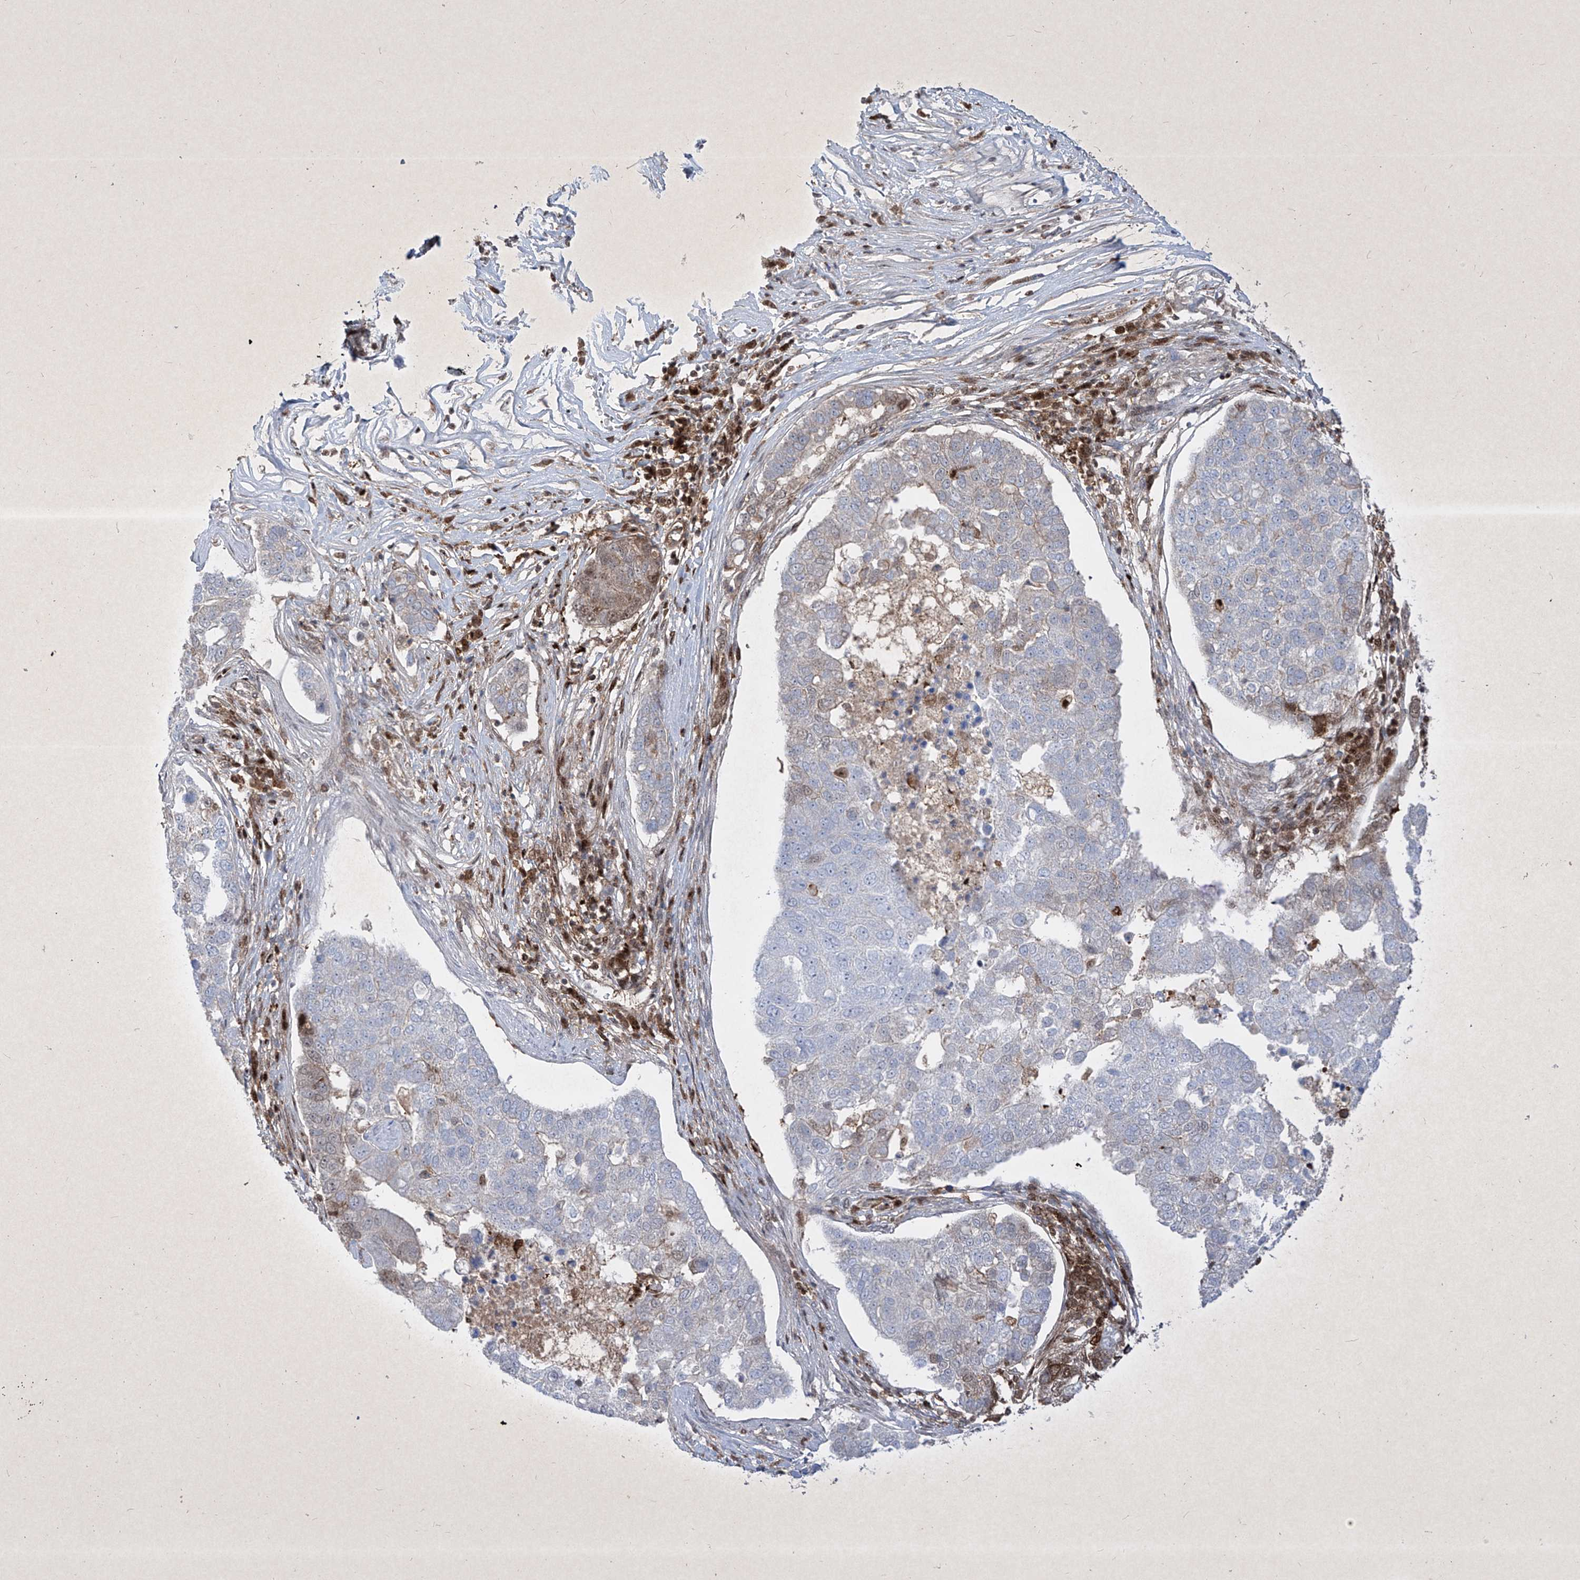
{"staining": {"intensity": "weak", "quantity": "<25%", "location": "nuclear"}, "tissue": "pancreatic cancer", "cell_type": "Tumor cells", "image_type": "cancer", "snomed": [{"axis": "morphology", "description": "Adenocarcinoma, NOS"}, {"axis": "topography", "description": "Pancreas"}], "caption": "IHC micrograph of neoplastic tissue: adenocarcinoma (pancreatic) stained with DAB shows no significant protein positivity in tumor cells. (Stains: DAB (3,3'-diaminobenzidine) immunohistochemistry with hematoxylin counter stain, Microscopy: brightfield microscopy at high magnification).", "gene": "PSMB10", "patient": {"sex": "female", "age": 61}}